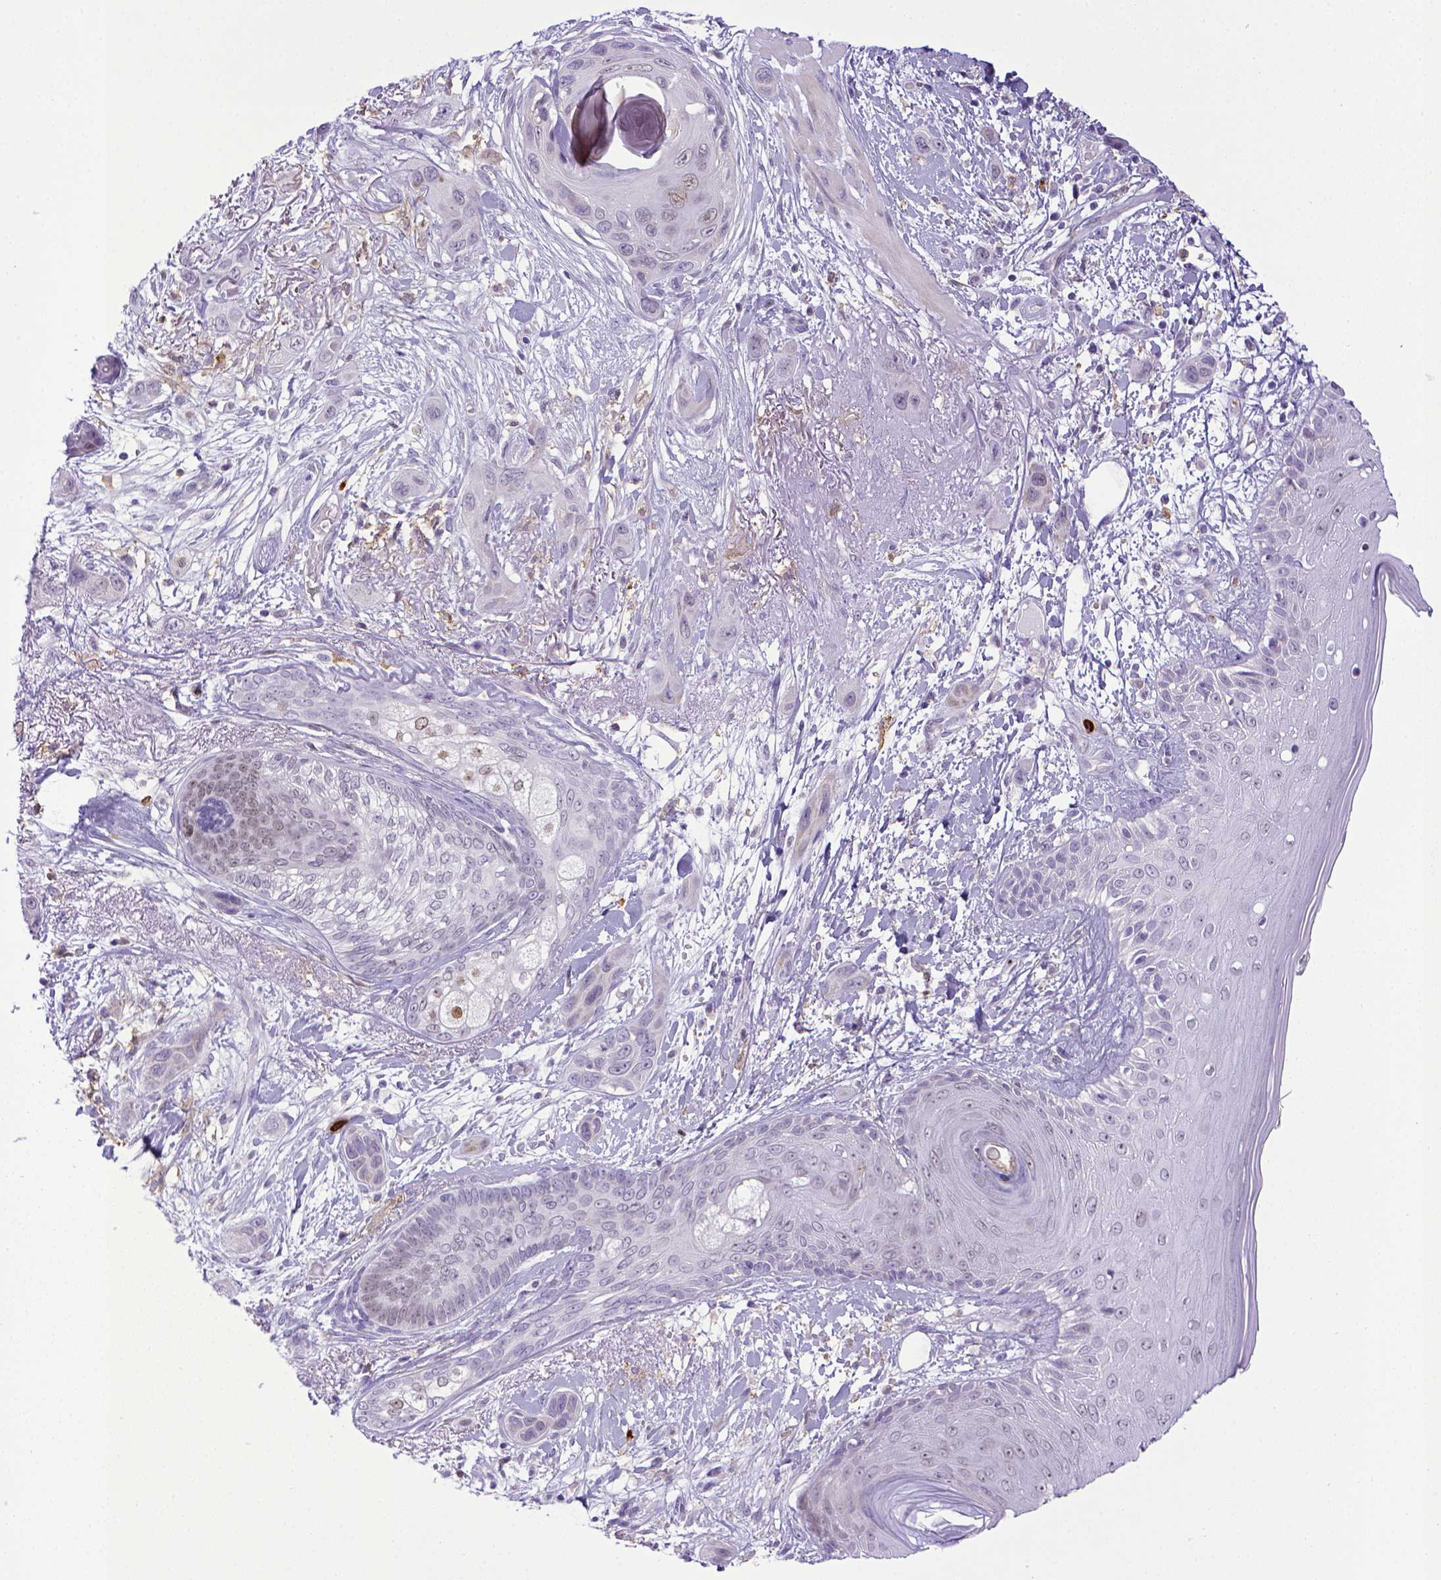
{"staining": {"intensity": "negative", "quantity": "none", "location": "none"}, "tissue": "skin cancer", "cell_type": "Tumor cells", "image_type": "cancer", "snomed": [{"axis": "morphology", "description": "Squamous cell carcinoma, NOS"}, {"axis": "topography", "description": "Skin"}], "caption": "There is no significant staining in tumor cells of skin cancer (squamous cell carcinoma). Nuclei are stained in blue.", "gene": "ITGAM", "patient": {"sex": "male", "age": 79}}